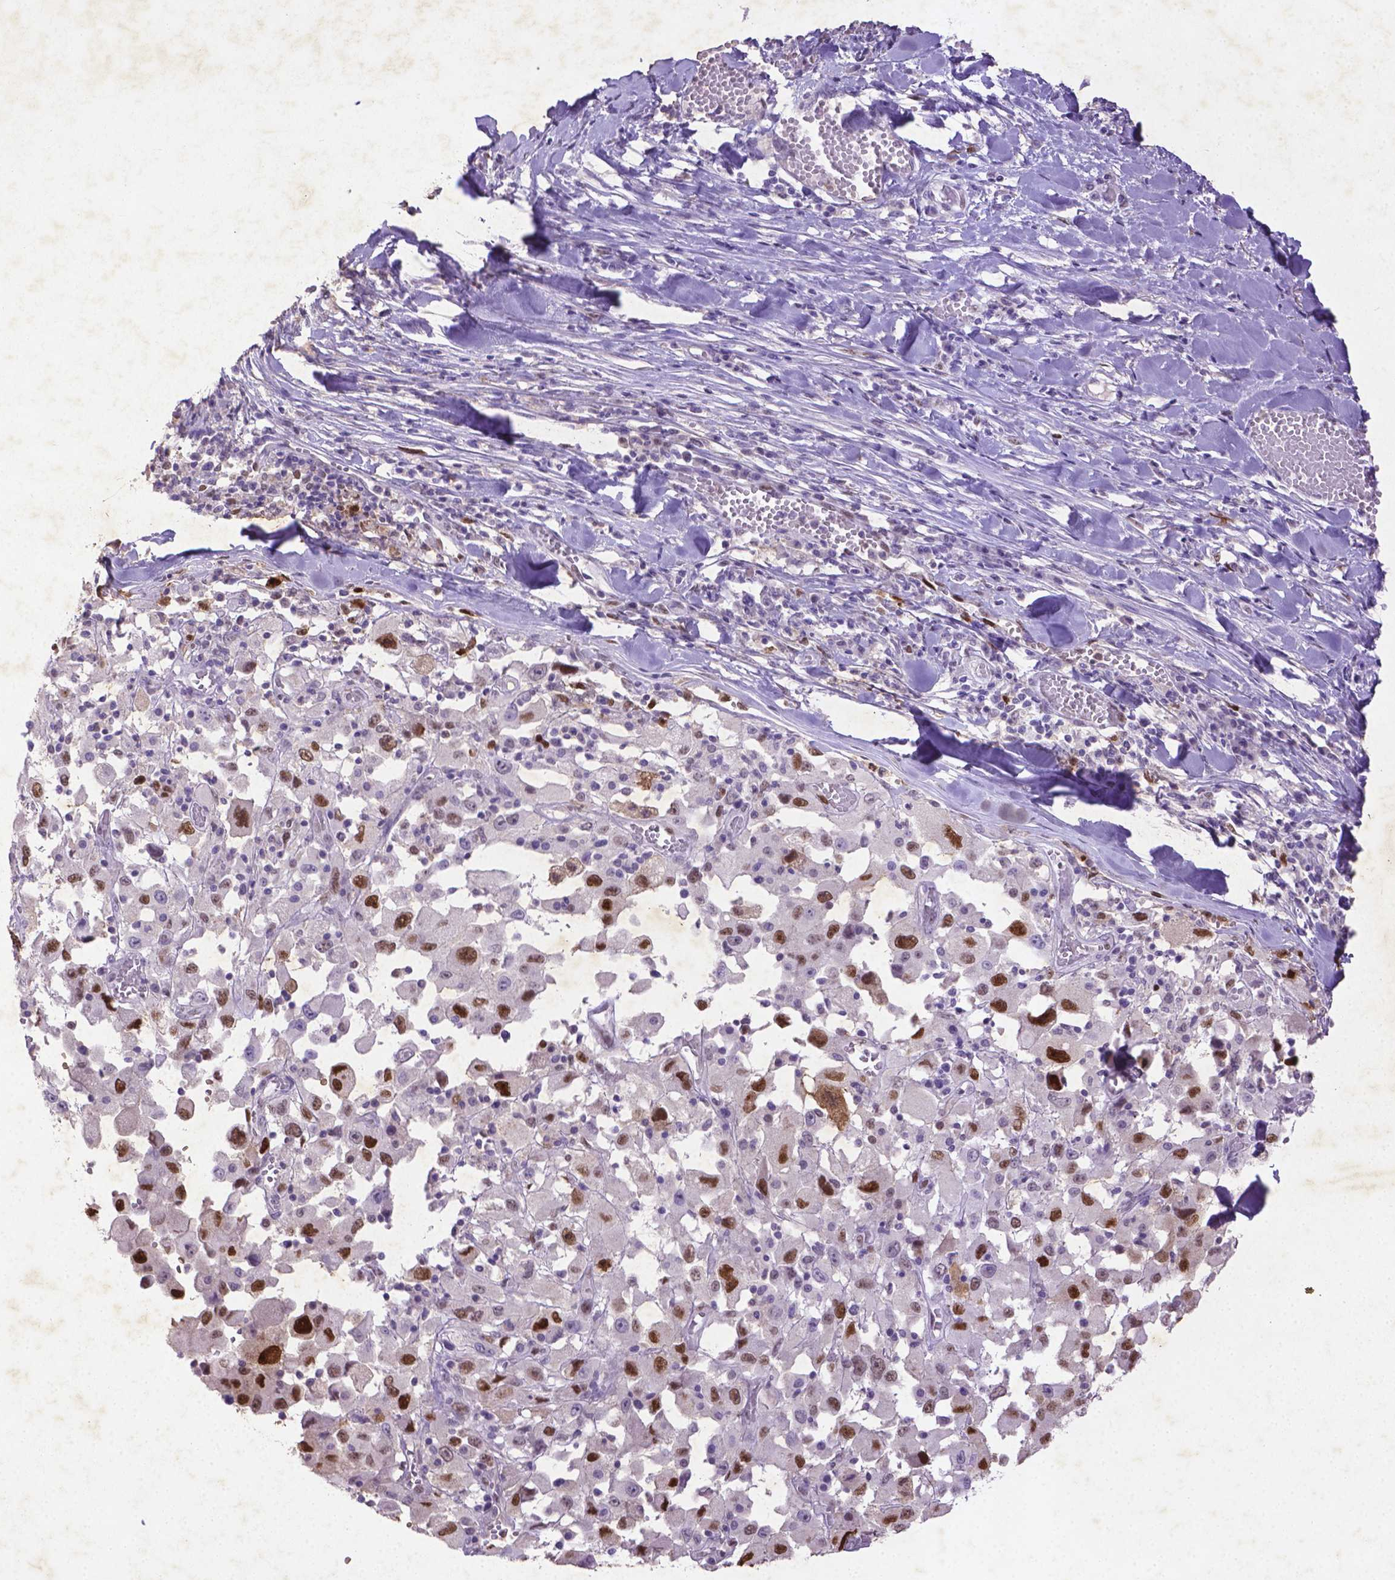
{"staining": {"intensity": "moderate", "quantity": "25%-75%", "location": "nuclear"}, "tissue": "melanoma", "cell_type": "Tumor cells", "image_type": "cancer", "snomed": [{"axis": "morphology", "description": "Malignant melanoma, Metastatic site"}, {"axis": "topography", "description": "Lymph node"}], "caption": "Immunohistochemical staining of human malignant melanoma (metastatic site) exhibits medium levels of moderate nuclear staining in approximately 25%-75% of tumor cells.", "gene": "CDKN1A", "patient": {"sex": "male", "age": 50}}